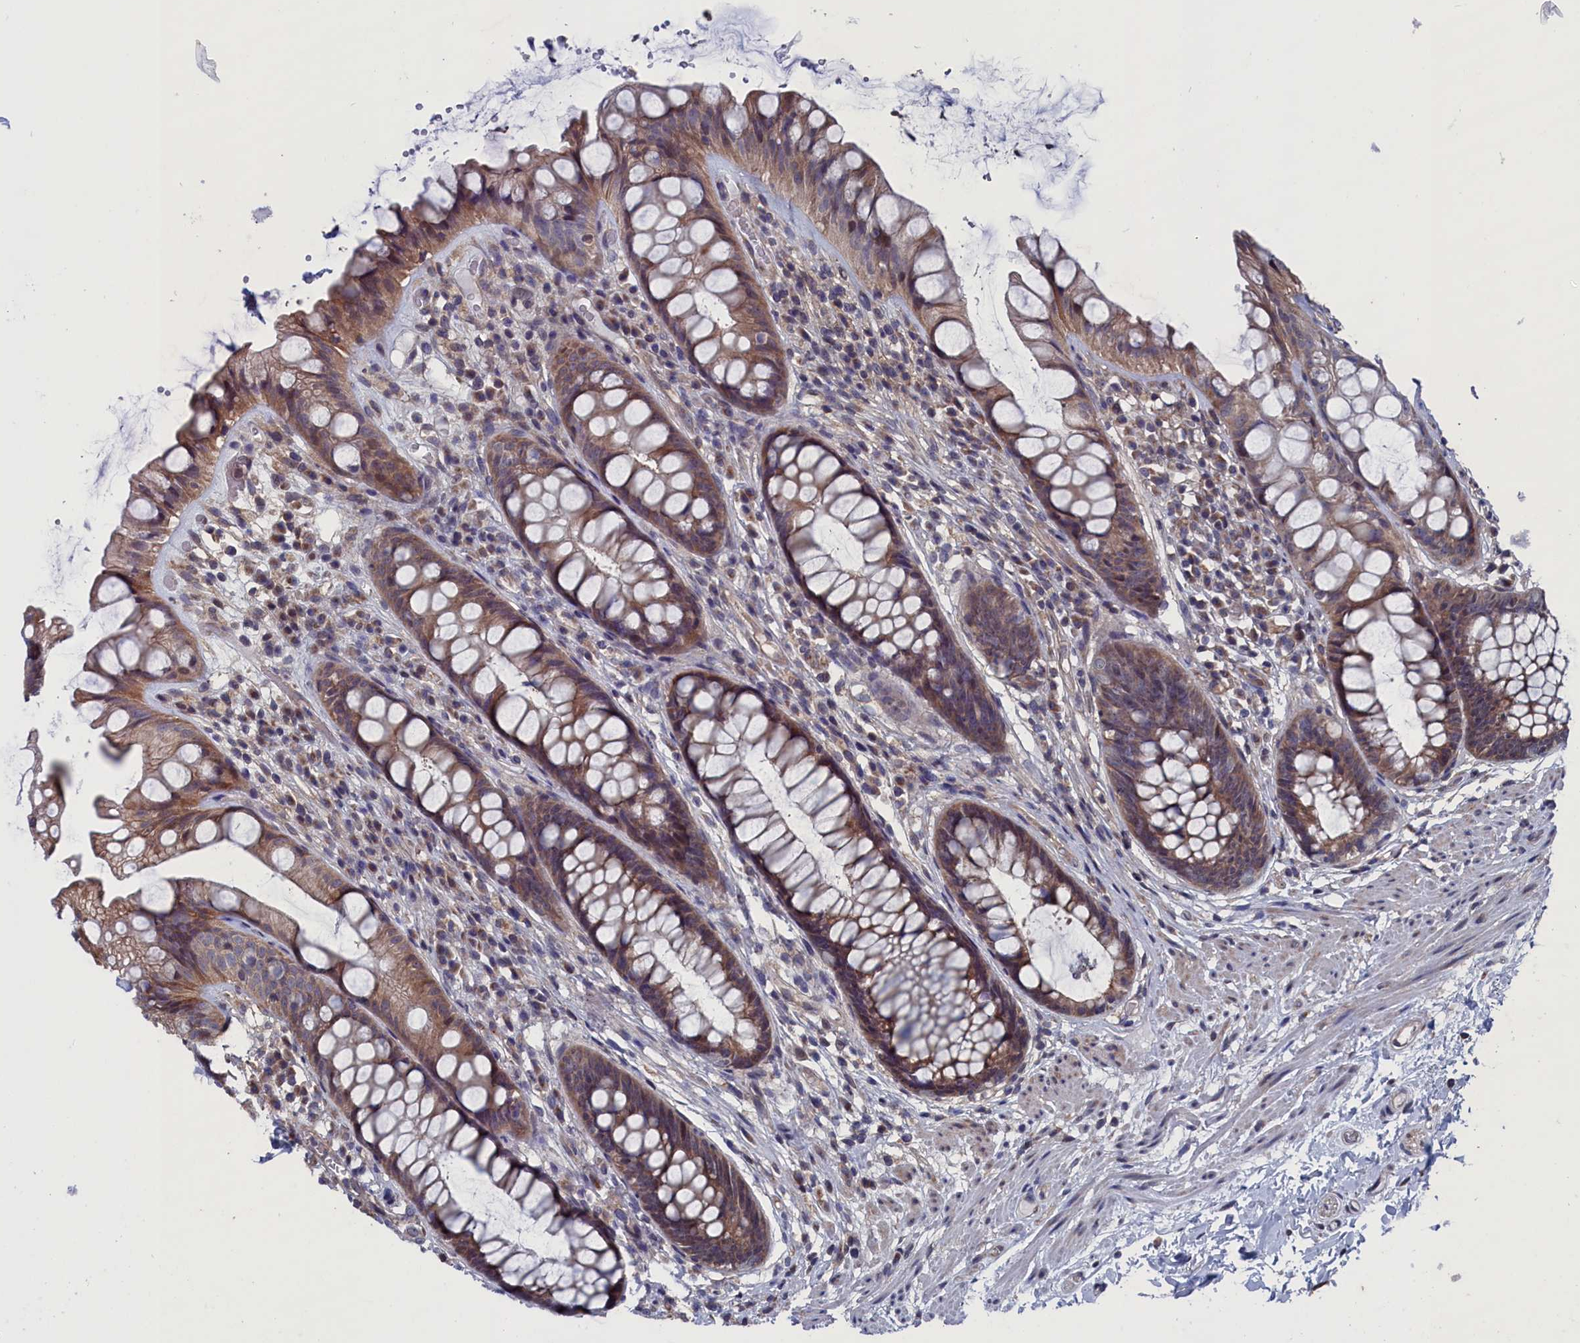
{"staining": {"intensity": "moderate", "quantity": ">75%", "location": "cytoplasmic/membranous"}, "tissue": "rectum", "cell_type": "Glandular cells", "image_type": "normal", "snomed": [{"axis": "morphology", "description": "Normal tissue, NOS"}, {"axis": "topography", "description": "Rectum"}], "caption": "Immunohistochemistry image of benign rectum stained for a protein (brown), which reveals medium levels of moderate cytoplasmic/membranous staining in about >75% of glandular cells.", "gene": "SPATA13", "patient": {"sex": "male", "age": 74}}